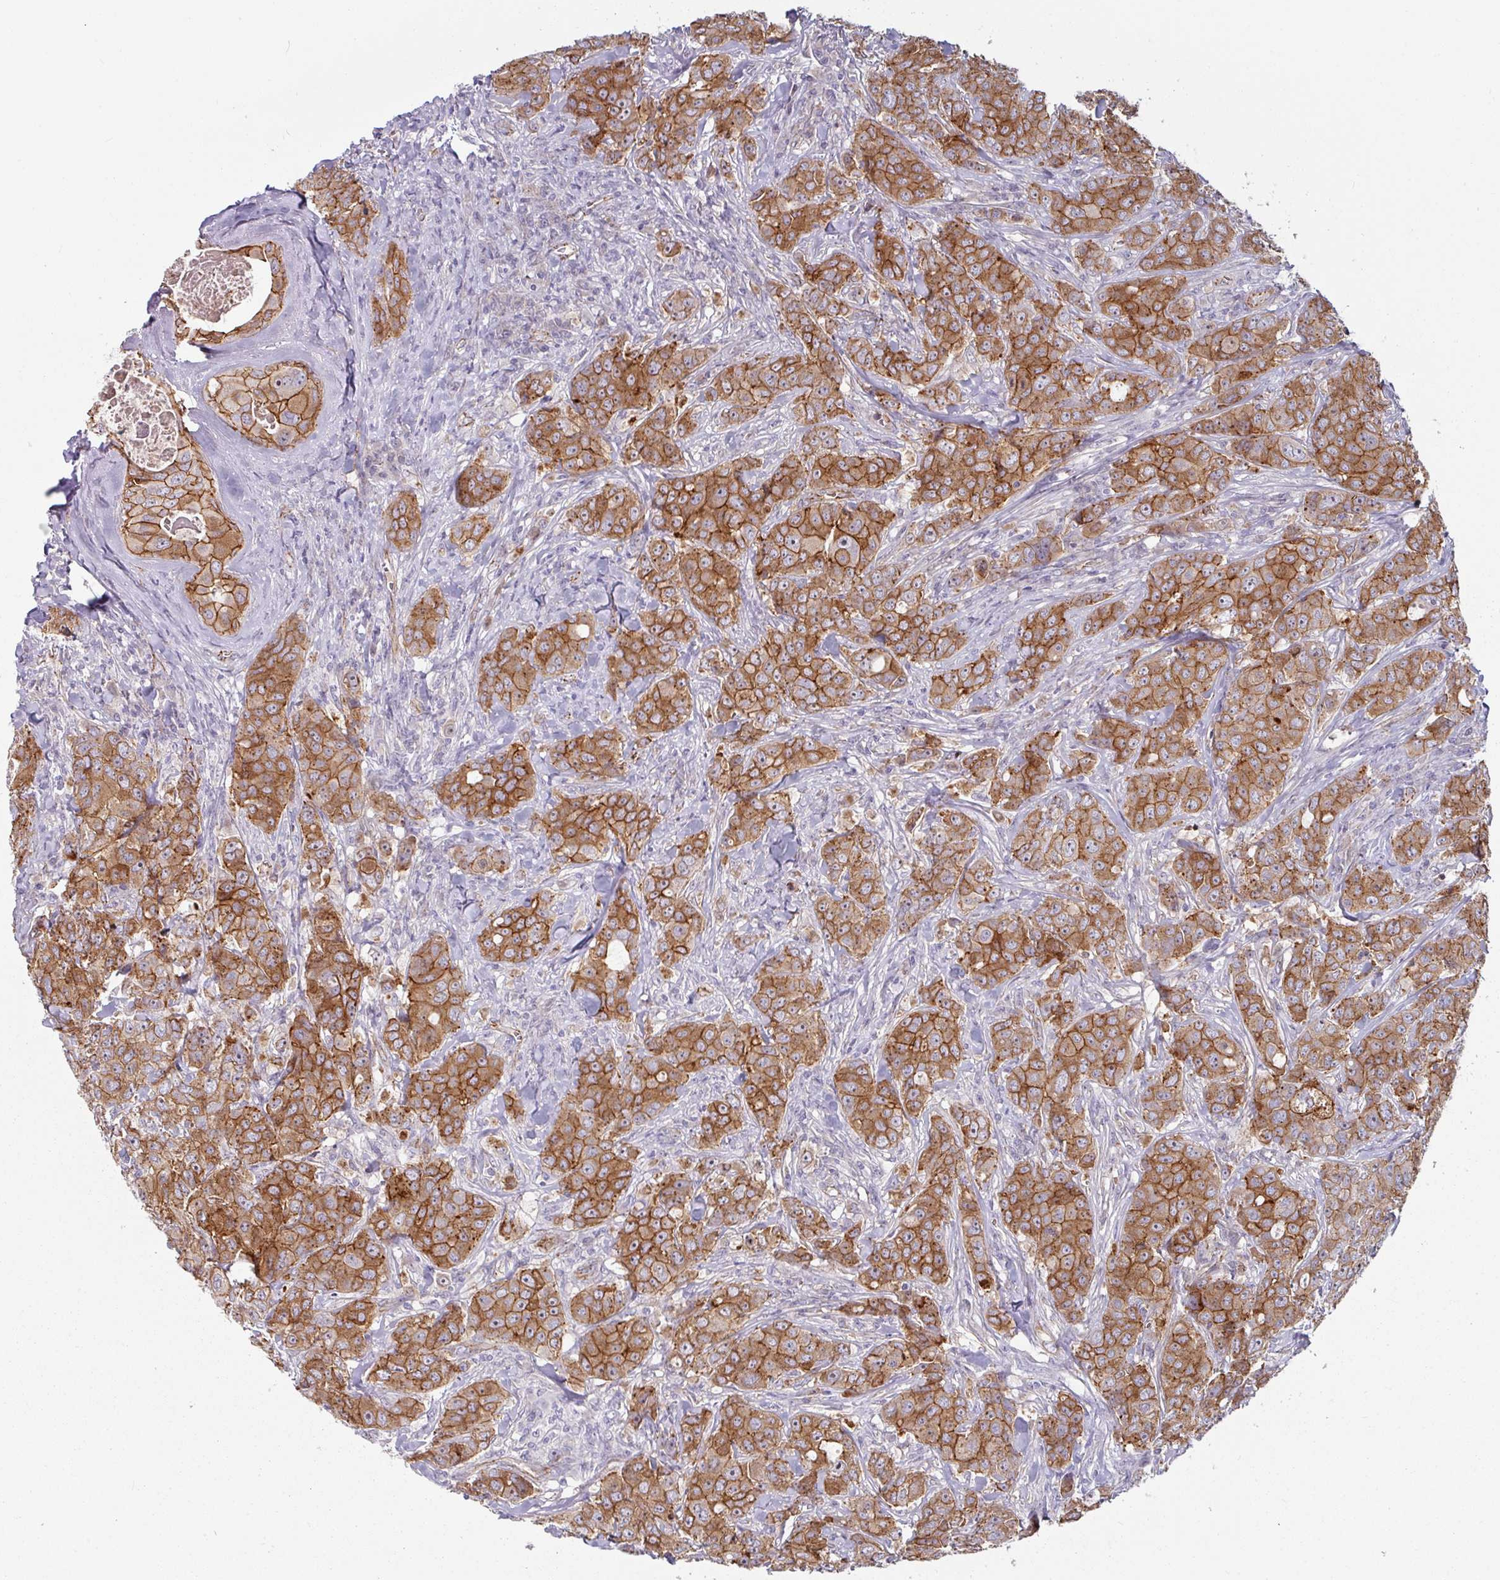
{"staining": {"intensity": "moderate", "quantity": ">75%", "location": "cytoplasmic/membranous"}, "tissue": "breast cancer", "cell_type": "Tumor cells", "image_type": "cancer", "snomed": [{"axis": "morphology", "description": "Duct carcinoma"}, {"axis": "topography", "description": "Breast"}], "caption": "Breast cancer tissue exhibits moderate cytoplasmic/membranous positivity in about >75% of tumor cells", "gene": "JUP", "patient": {"sex": "female", "age": 43}}